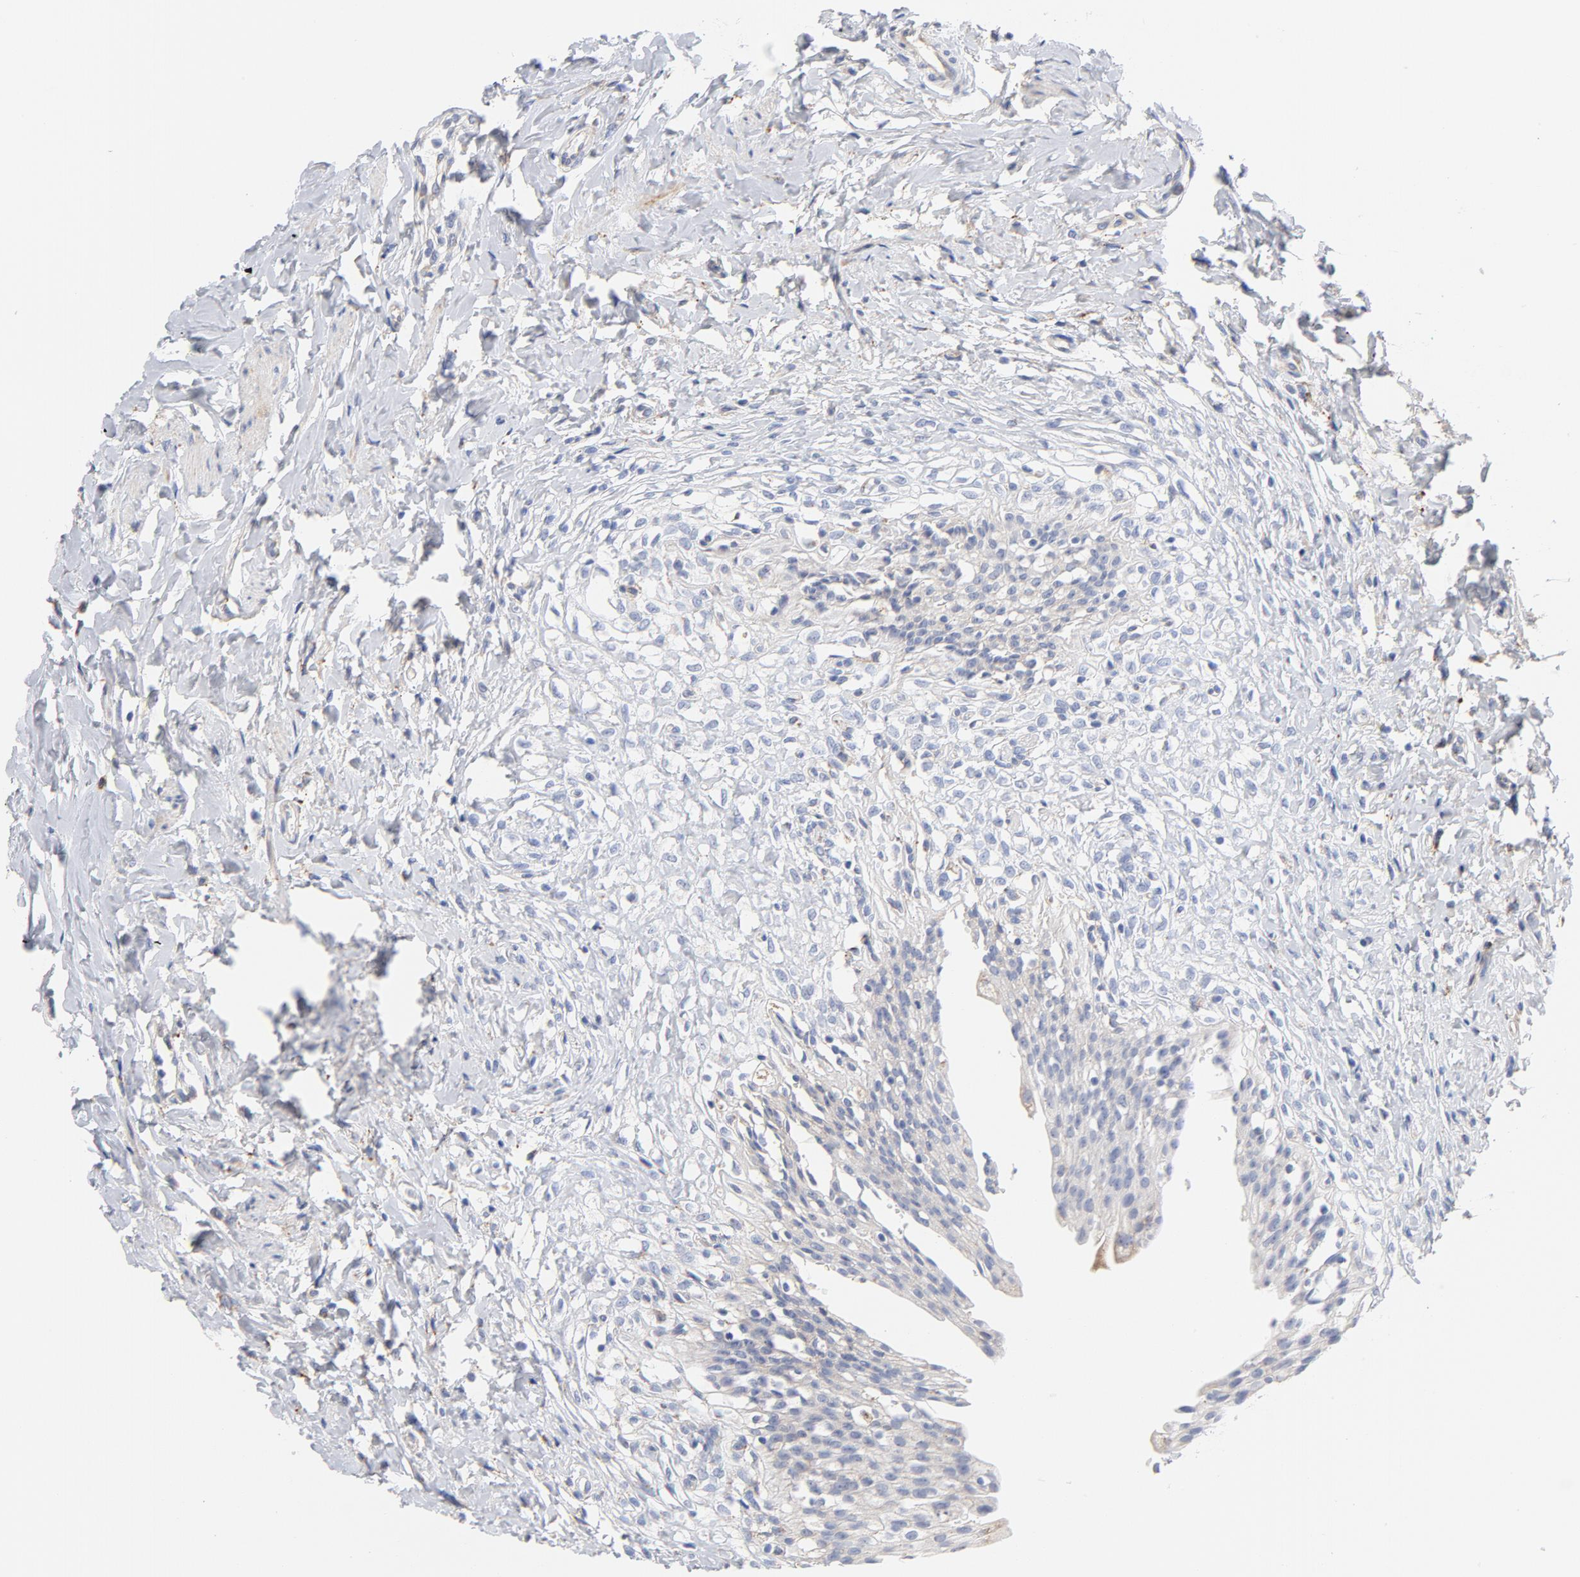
{"staining": {"intensity": "weak", "quantity": ">75%", "location": "cytoplasmic/membranous"}, "tissue": "urinary bladder", "cell_type": "Urothelial cells", "image_type": "normal", "snomed": [{"axis": "morphology", "description": "Normal tissue, NOS"}, {"axis": "topography", "description": "Urinary bladder"}], "caption": "Brown immunohistochemical staining in unremarkable human urinary bladder exhibits weak cytoplasmic/membranous positivity in approximately >75% of urothelial cells. (Brightfield microscopy of DAB IHC at high magnification).", "gene": "RAPGEF3", "patient": {"sex": "female", "age": 80}}